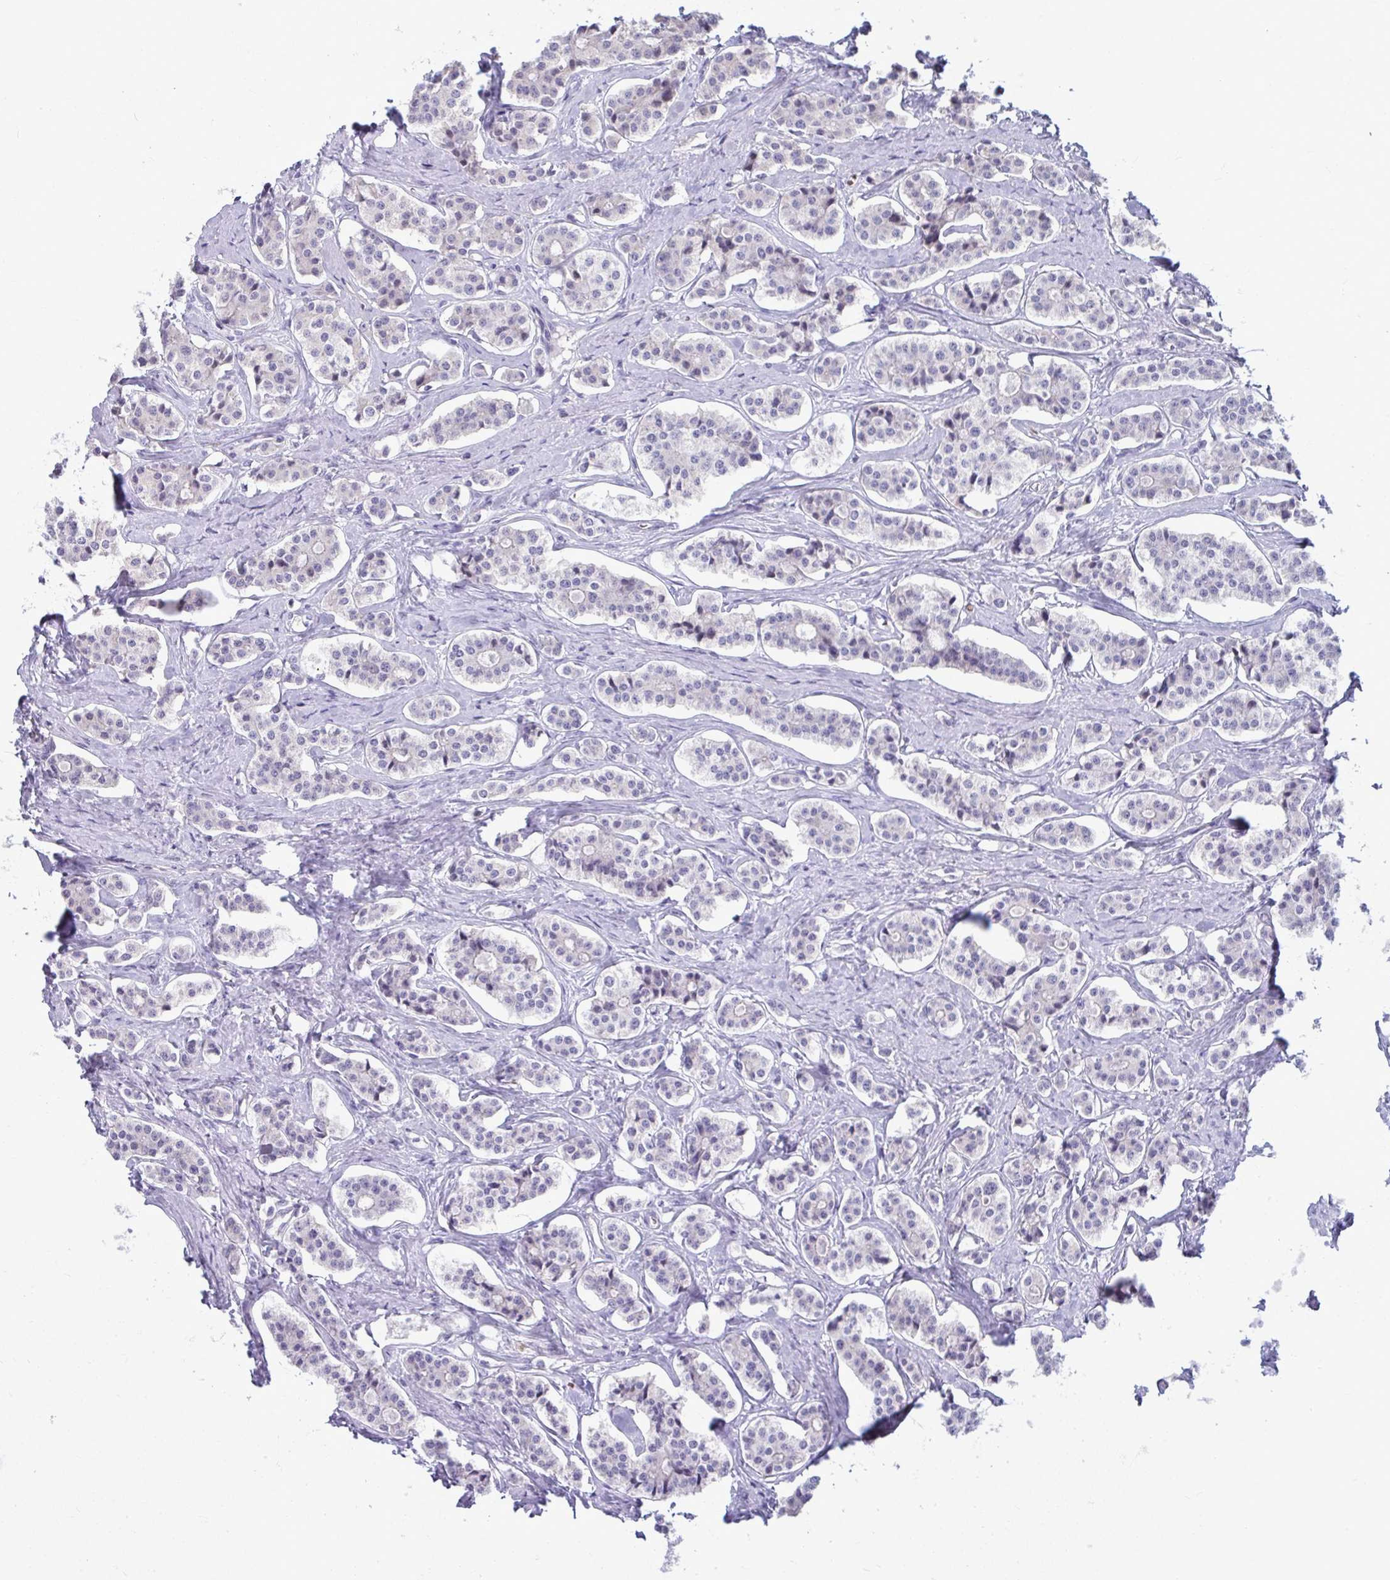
{"staining": {"intensity": "negative", "quantity": "none", "location": "none"}, "tissue": "carcinoid", "cell_type": "Tumor cells", "image_type": "cancer", "snomed": [{"axis": "morphology", "description": "Carcinoid, malignant, NOS"}, {"axis": "topography", "description": "Small intestine"}], "caption": "Tumor cells show no significant protein staining in malignant carcinoid.", "gene": "SLC14A1", "patient": {"sex": "male", "age": 63}}